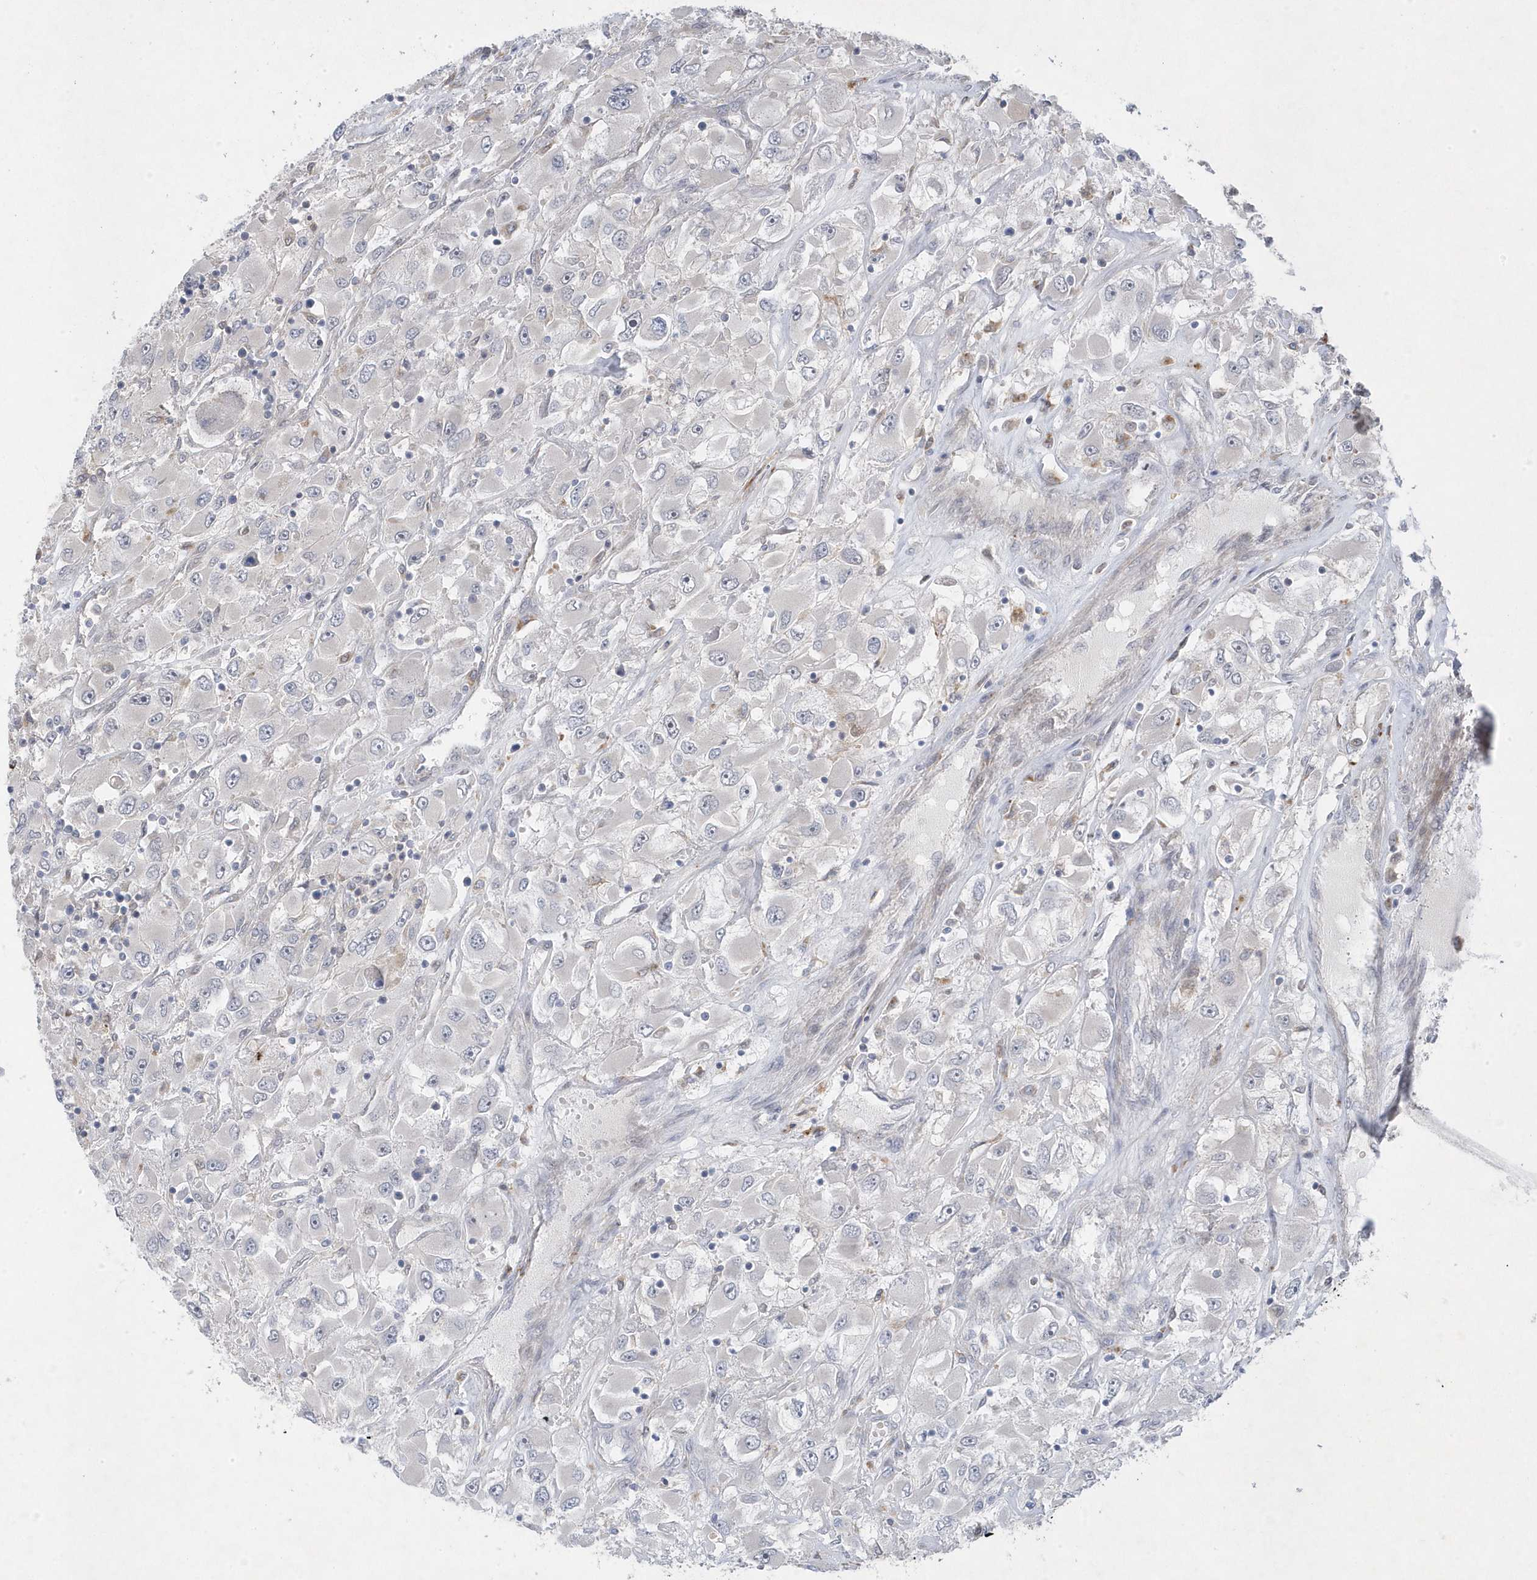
{"staining": {"intensity": "negative", "quantity": "none", "location": "none"}, "tissue": "renal cancer", "cell_type": "Tumor cells", "image_type": "cancer", "snomed": [{"axis": "morphology", "description": "Adenocarcinoma, NOS"}, {"axis": "topography", "description": "Kidney"}], "caption": "Micrograph shows no significant protein staining in tumor cells of adenocarcinoma (renal). Nuclei are stained in blue.", "gene": "ANAPC1", "patient": {"sex": "female", "age": 52}}